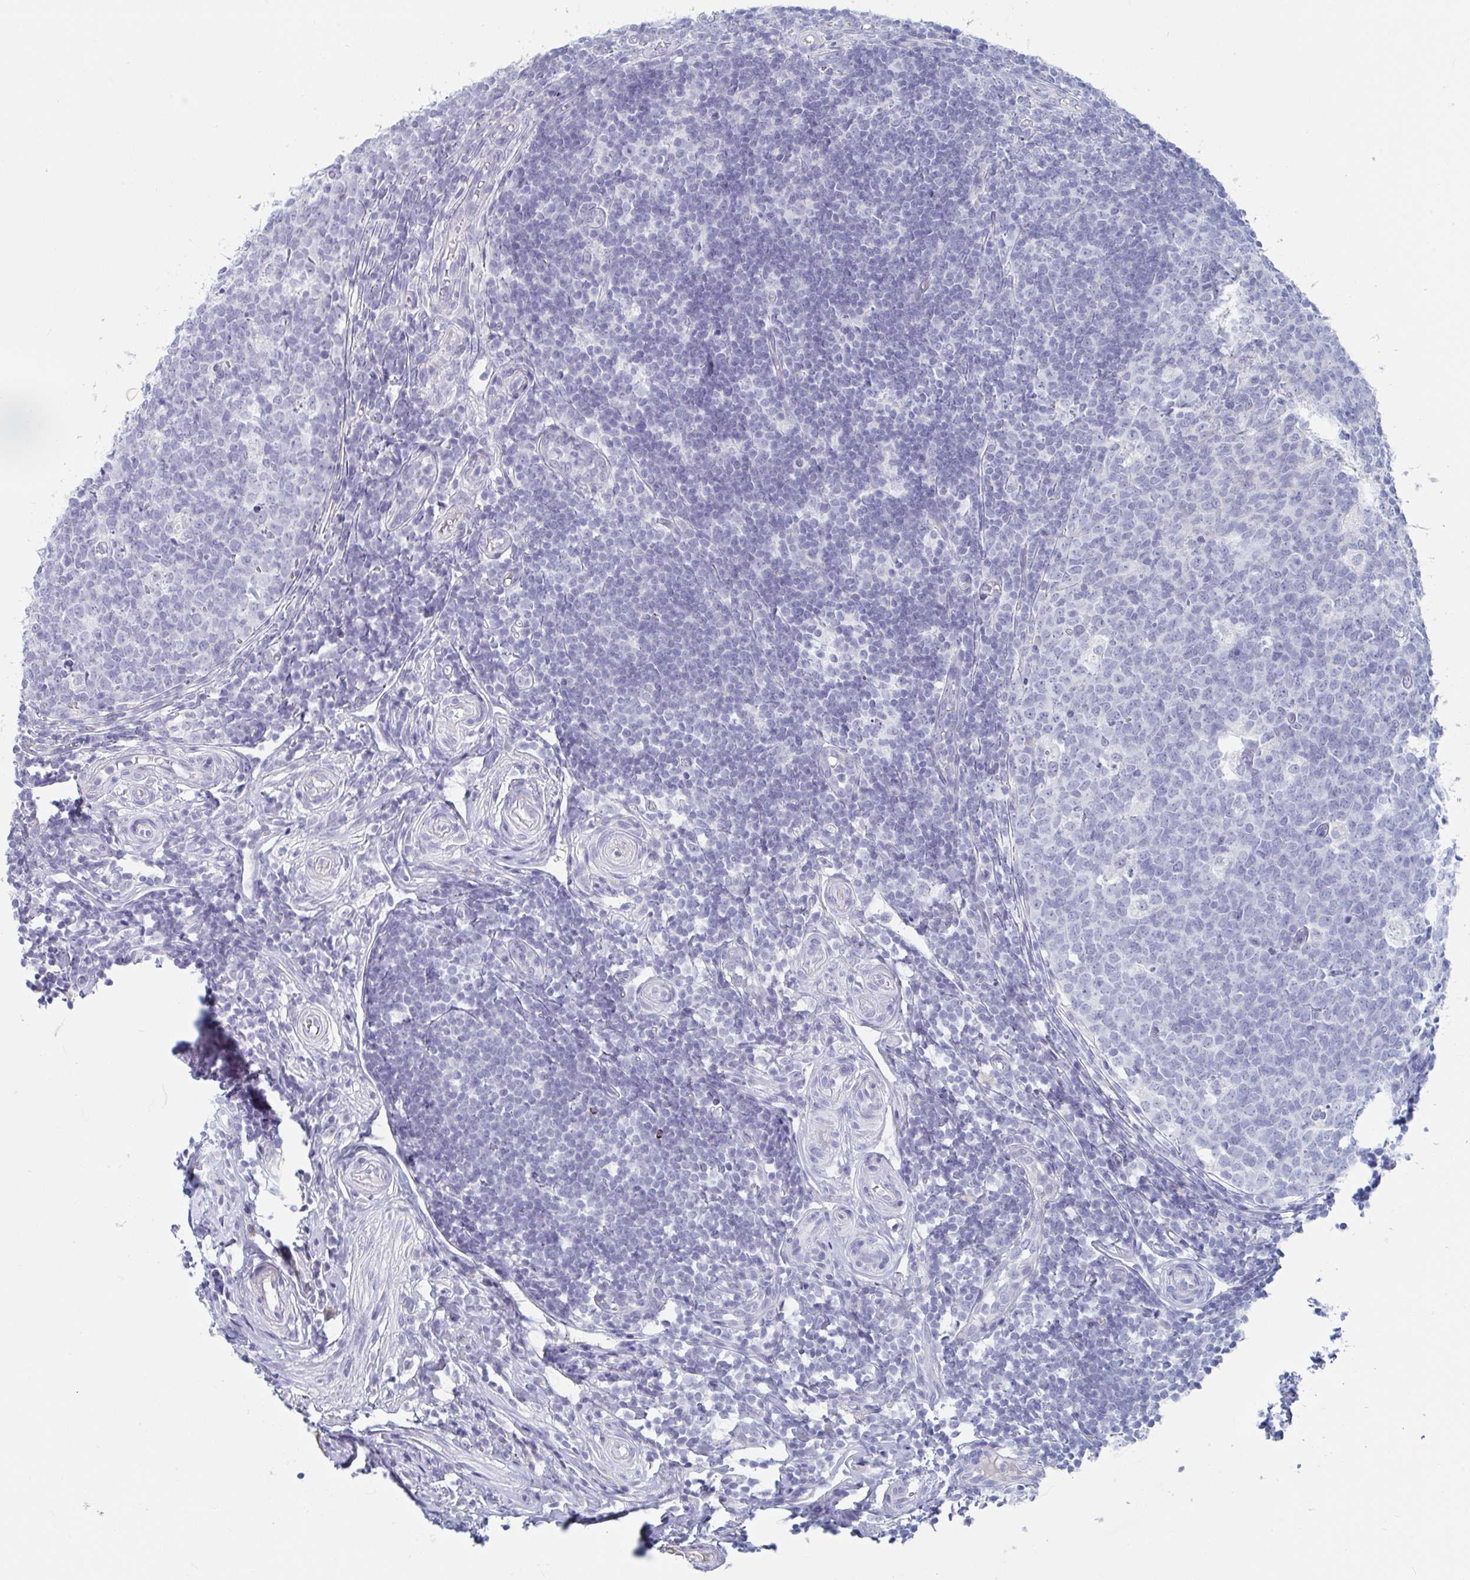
{"staining": {"intensity": "negative", "quantity": "none", "location": "none"}, "tissue": "appendix", "cell_type": "Glandular cells", "image_type": "normal", "snomed": [{"axis": "morphology", "description": "Normal tissue, NOS"}, {"axis": "topography", "description": "Appendix"}], "caption": "This is an immunohistochemistry (IHC) histopathology image of unremarkable appendix. There is no positivity in glandular cells.", "gene": "DPEP3", "patient": {"sex": "male", "age": 18}}